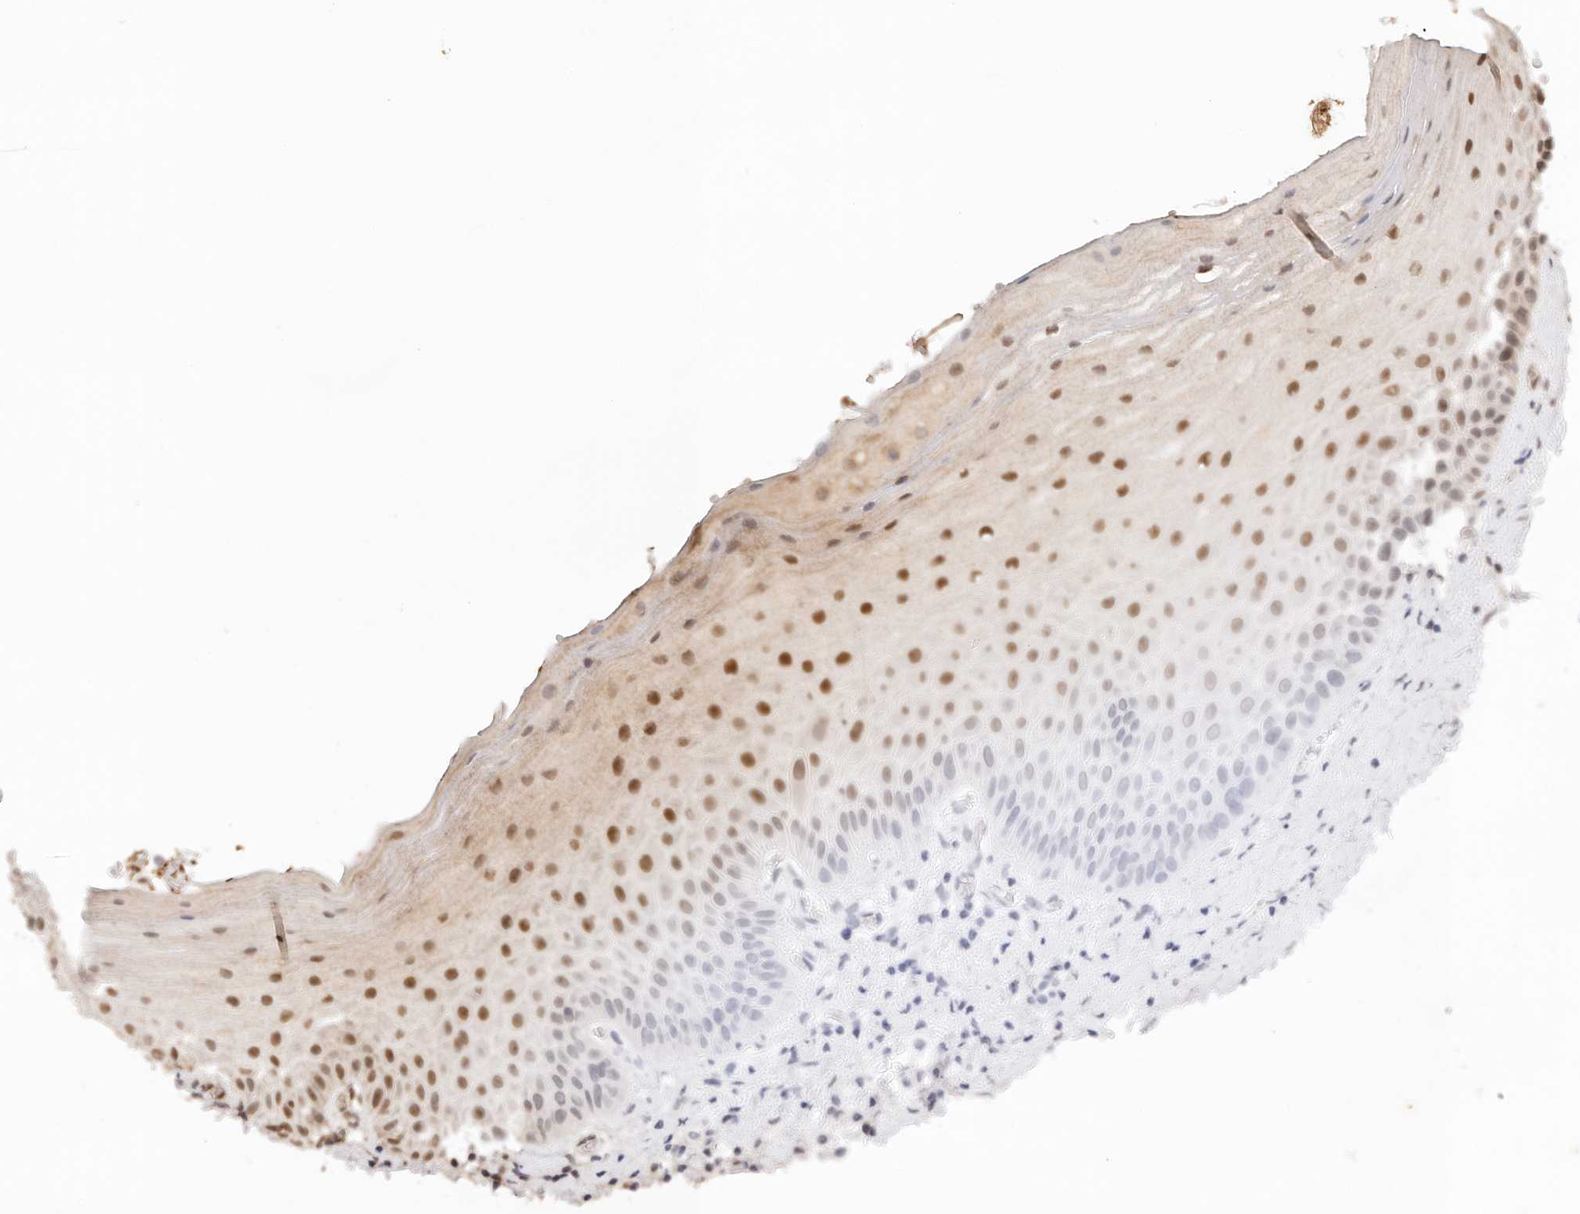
{"staining": {"intensity": "moderate", "quantity": "25%-75%", "location": "nuclear"}, "tissue": "oral mucosa", "cell_type": "Squamous epithelial cells", "image_type": "normal", "snomed": [{"axis": "morphology", "description": "Normal tissue, NOS"}, {"axis": "topography", "description": "Oral tissue"}], "caption": "IHC photomicrograph of unremarkable oral mucosa: oral mucosa stained using immunohistochemistry (IHC) displays medium levels of moderate protein expression localized specifically in the nuclear of squamous epithelial cells, appearing as a nuclear brown color.", "gene": "GTF2E2", "patient": {"sex": "male", "age": 66}}